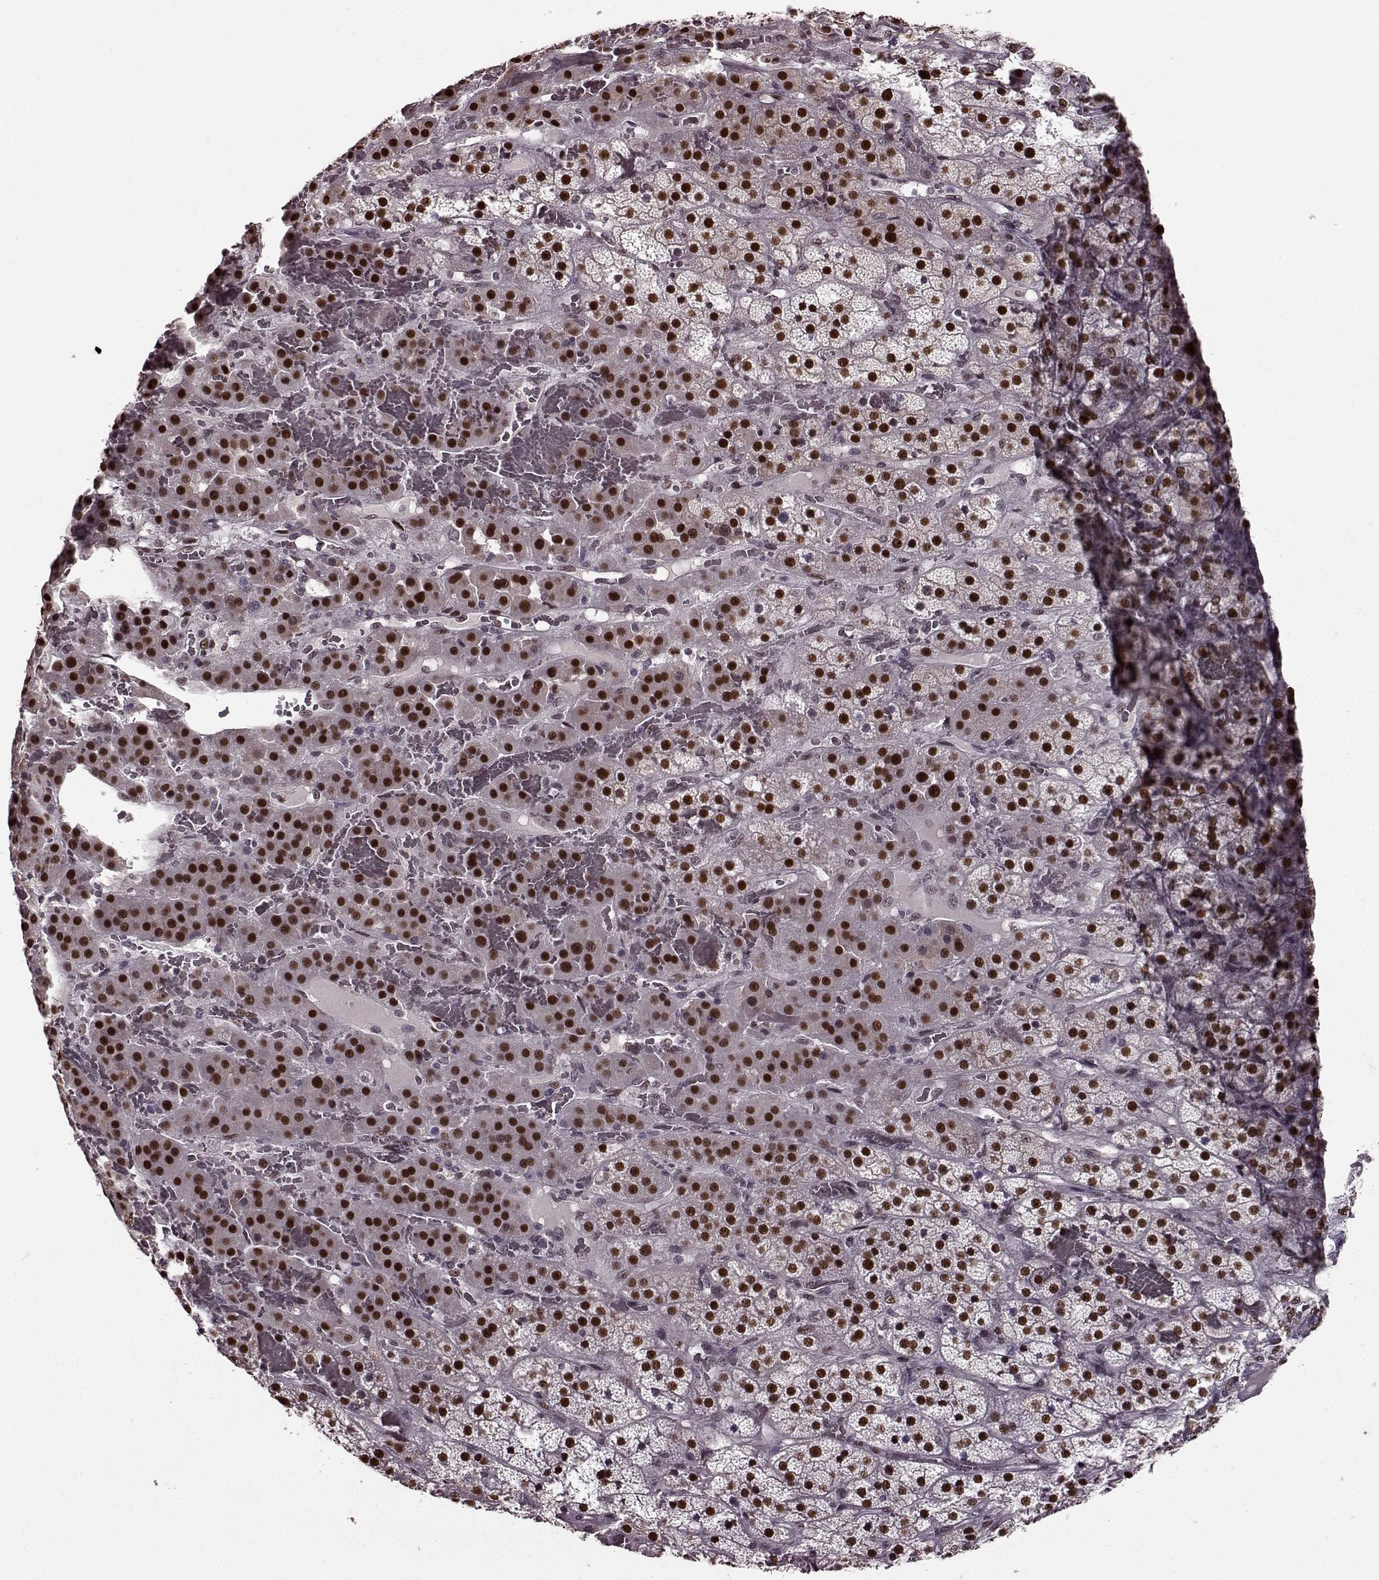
{"staining": {"intensity": "strong", "quantity": ">75%", "location": "nuclear"}, "tissue": "adrenal gland", "cell_type": "Glandular cells", "image_type": "normal", "snomed": [{"axis": "morphology", "description": "Normal tissue, NOS"}, {"axis": "topography", "description": "Adrenal gland"}], "caption": "The micrograph reveals a brown stain indicating the presence of a protein in the nuclear of glandular cells in adrenal gland. The staining was performed using DAB, with brown indicating positive protein expression. Nuclei are stained blue with hematoxylin.", "gene": "FTO", "patient": {"sex": "male", "age": 57}}